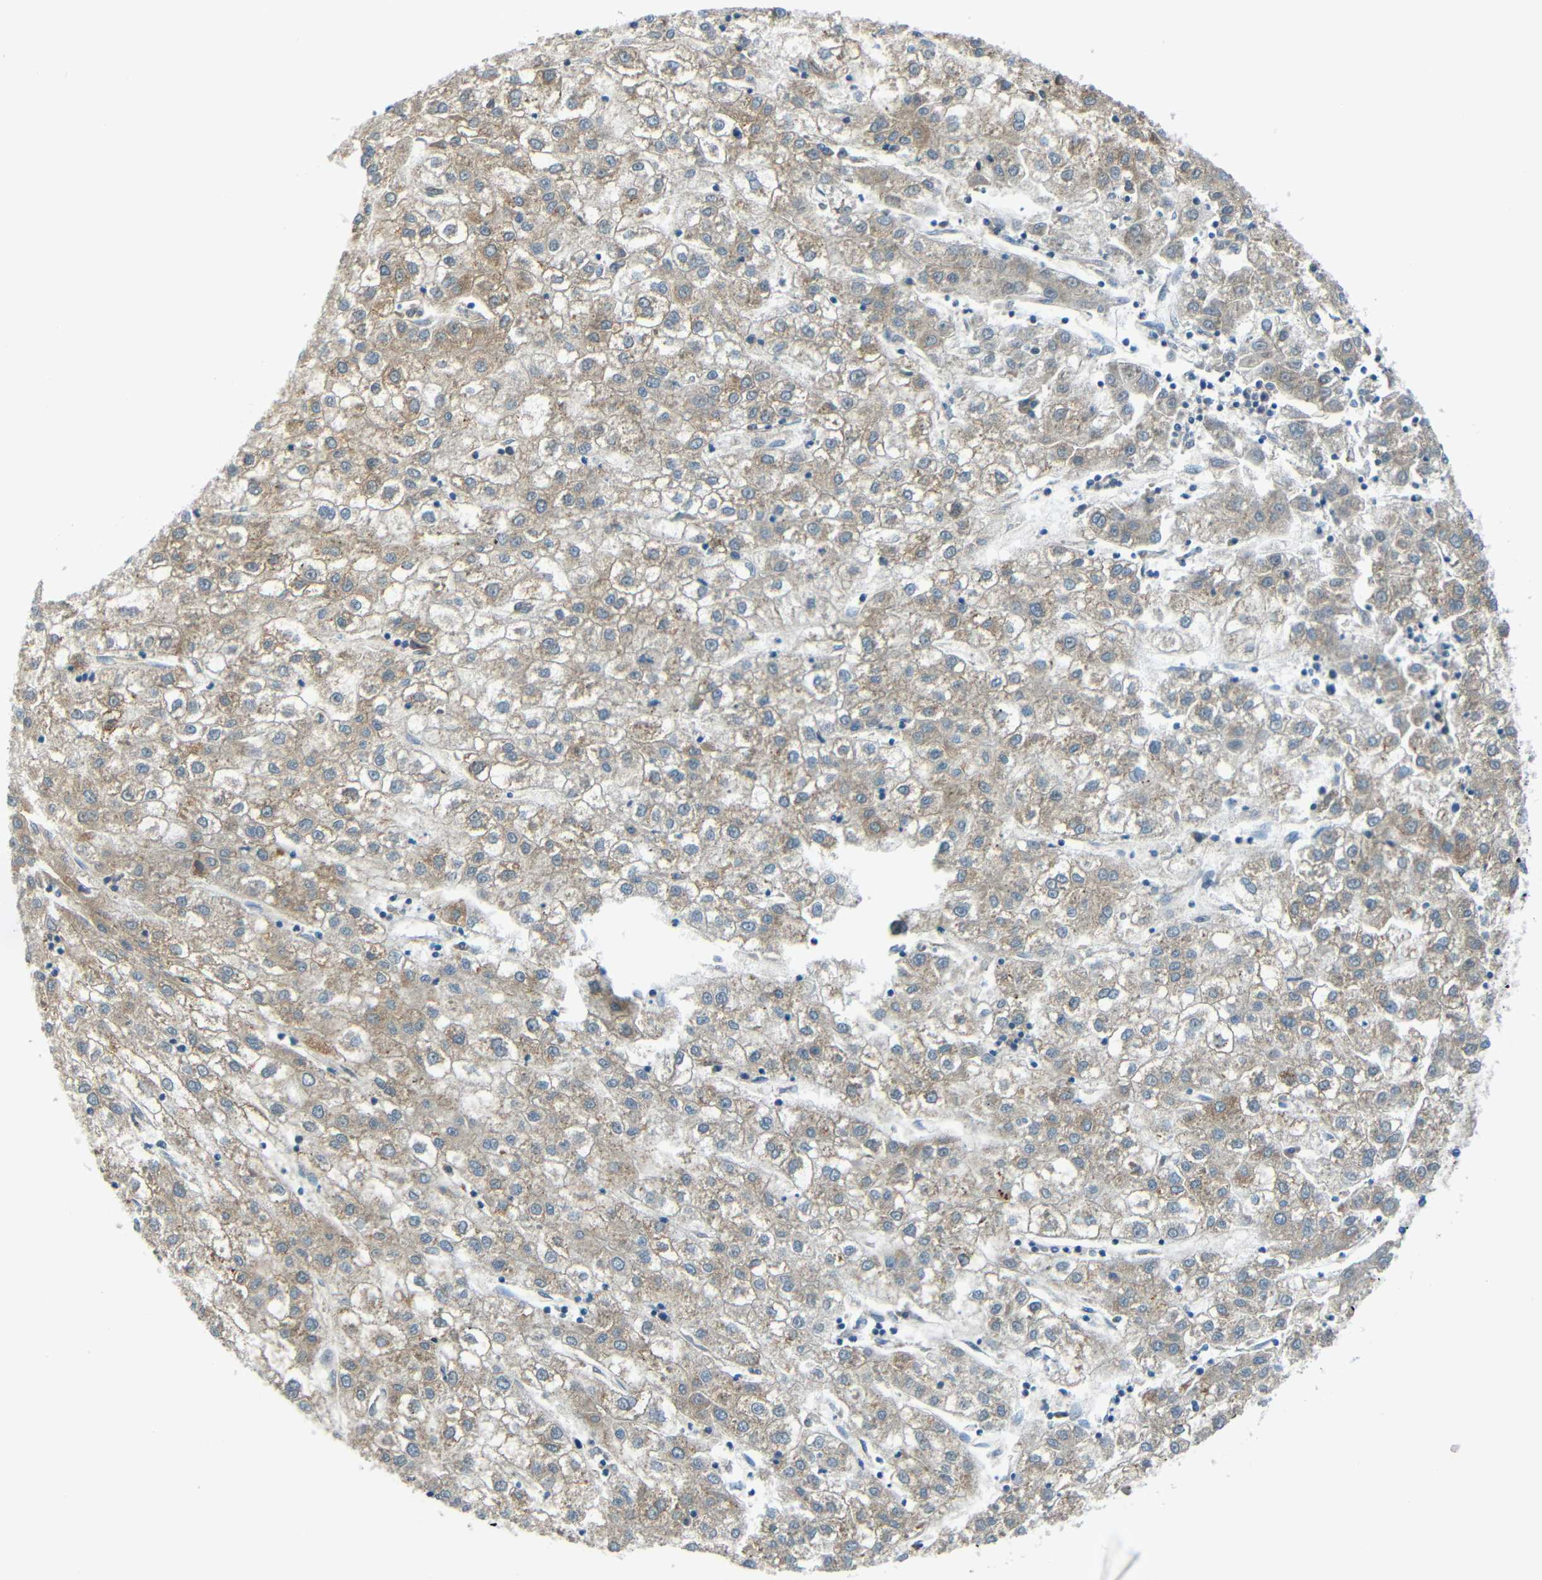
{"staining": {"intensity": "weak", "quantity": ">75%", "location": "cytoplasmic/membranous"}, "tissue": "liver cancer", "cell_type": "Tumor cells", "image_type": "cancer", "snomed": [{"axis": "morphology", "description": "Carcinoma, Hepatocellular, NOS"}, {"axis": "topography", "description": "Liver"}], "caption": "A low amount of weak cytoplasmic/membranous positivity is identified in about >75% of tumor cells in liver hepatocellular carcinoma tissue.", "gene": "ANKRD22", "patient": {"sex": "male", "age": 72}}